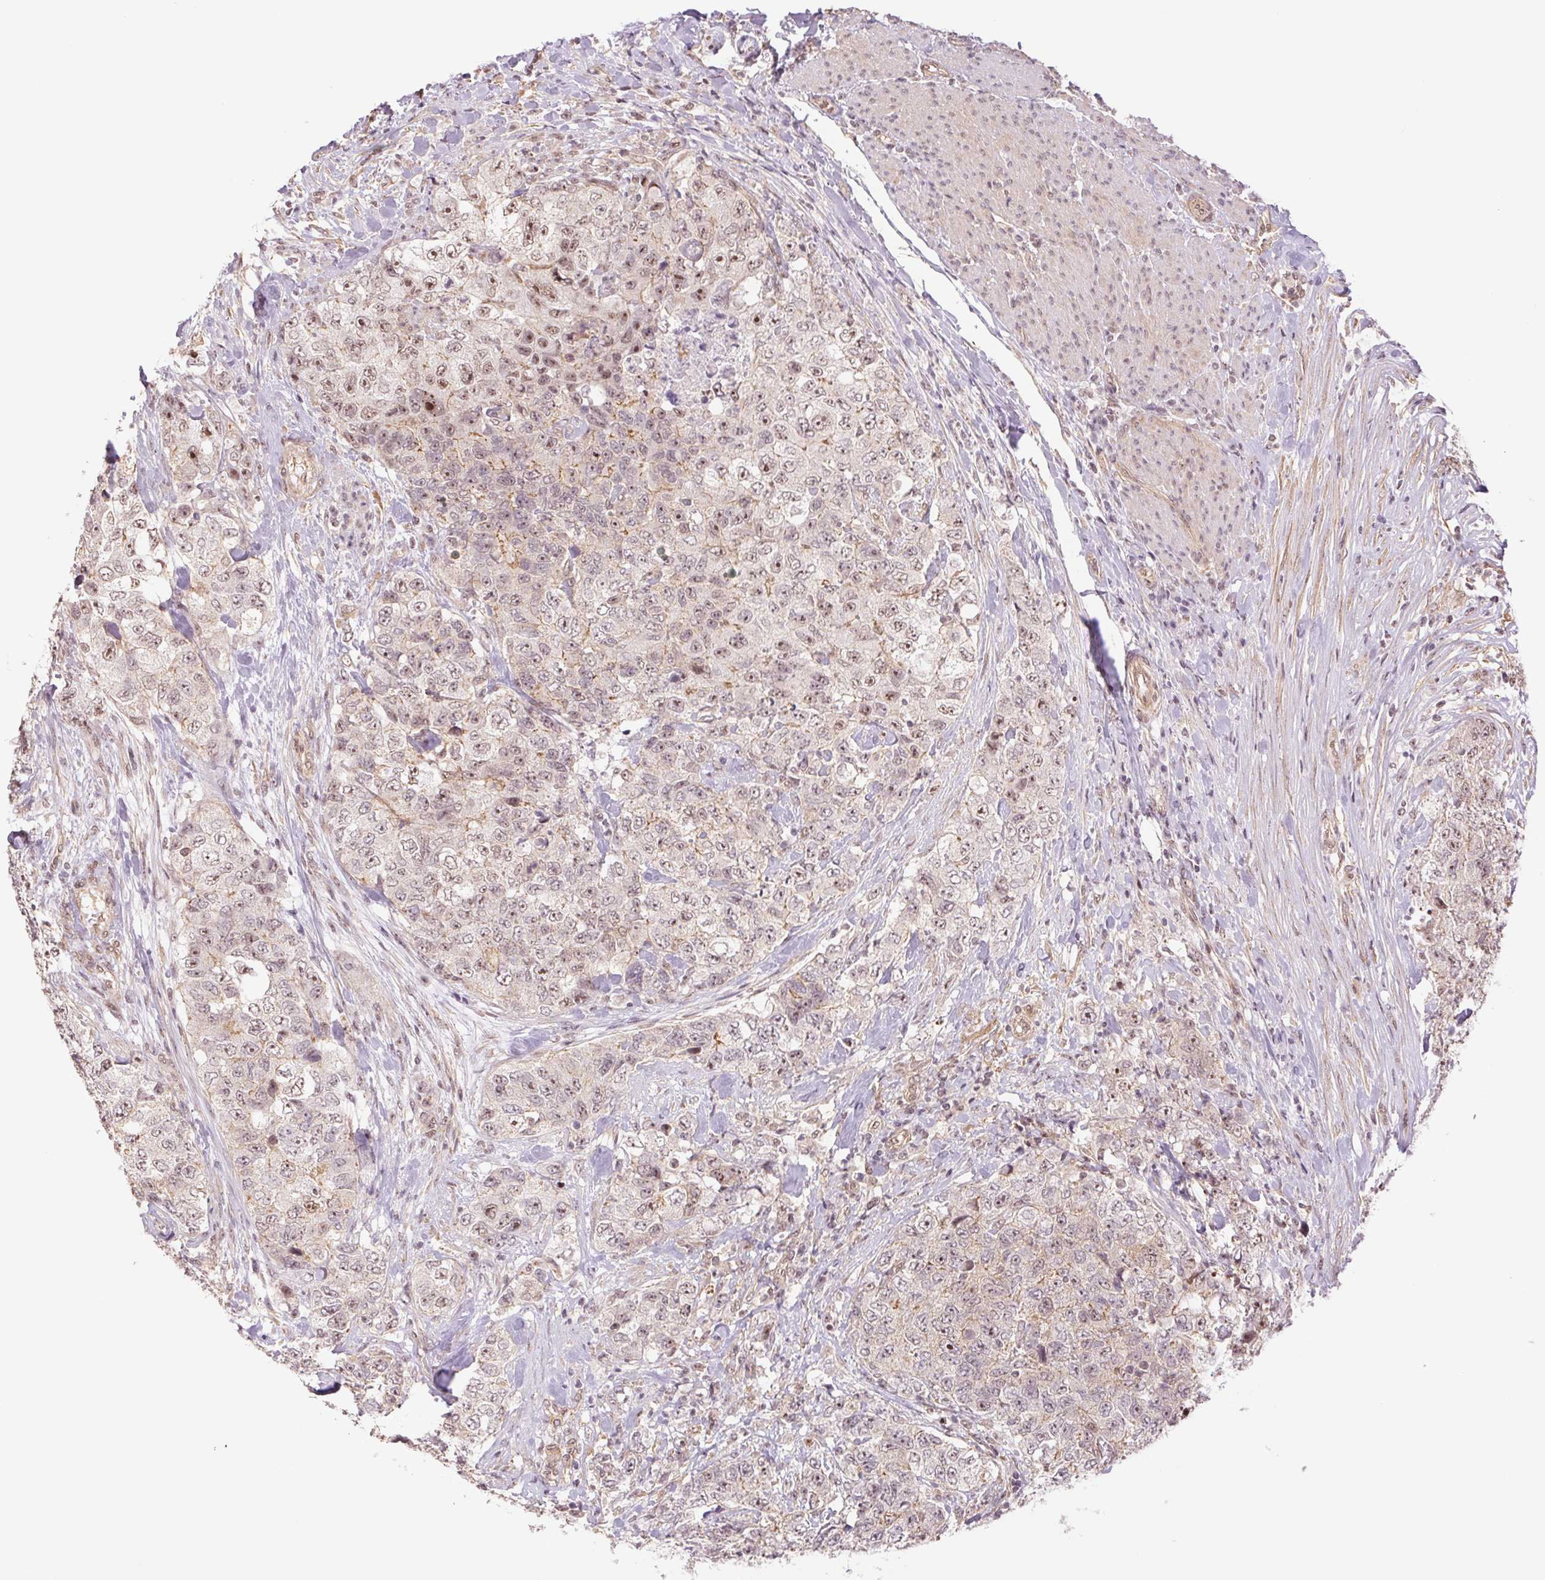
{"staining": {"intensity": "weak", "quantity": ">75%", "location": "nuclear"}, "tissue": "urothelial cancer", "cell_type": "Tumor cells", "image_type": "cancer", "snomed": [{"axis": "morphology", "description": "Urothelial carcinoma, High grade"}, {"axis": "topography", "description": "Urinary bladder"}], "caption": "Weak nuclear positivity is seen in approximately >75% of tumor cells in urothelial cancer.", "gene": "CWC25", "patient": {"sex": "female", "age": 78}}